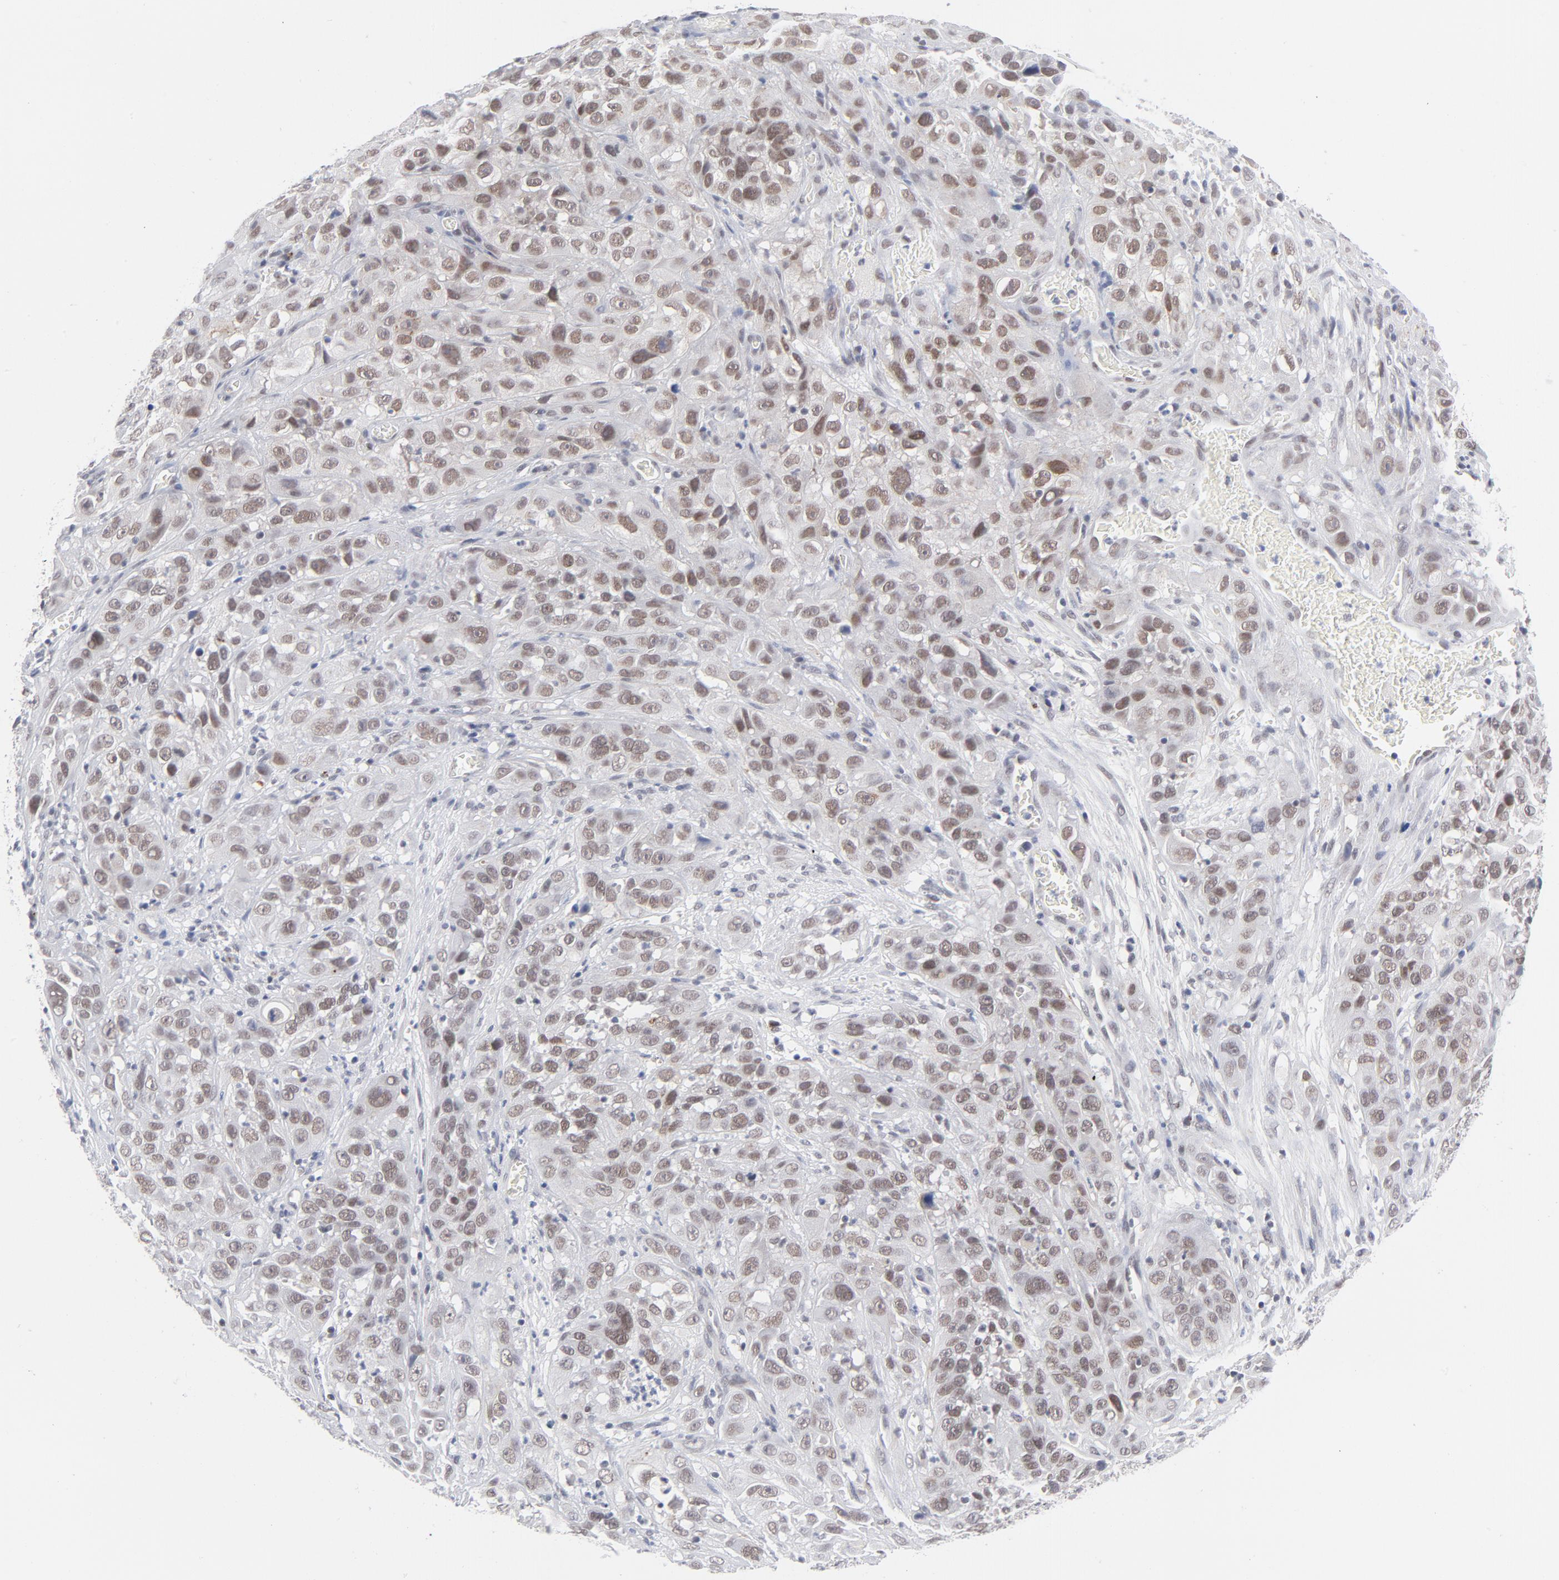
{"staining": {"intensity": "moderate", "quantity": ">75%", "location": "nuclear"}, "tissue": "cervical cancer", "cell_type": "Tumor cells", "image_type": "cancer", "snomed": [{"axis": "morphology", "description": "Squamous cell carcinoma, NOS"}, {"axis": "topography", "description": "Cervix"}], "caption": "Approximately >75% of tumor cells in human squamous cell carcinoma (cervical) show moderate nuclear protein expression as visualized by brown immunohistochemical staining.", "gene": "BAP1", "patient": {"sex": "female", "age": 32}}